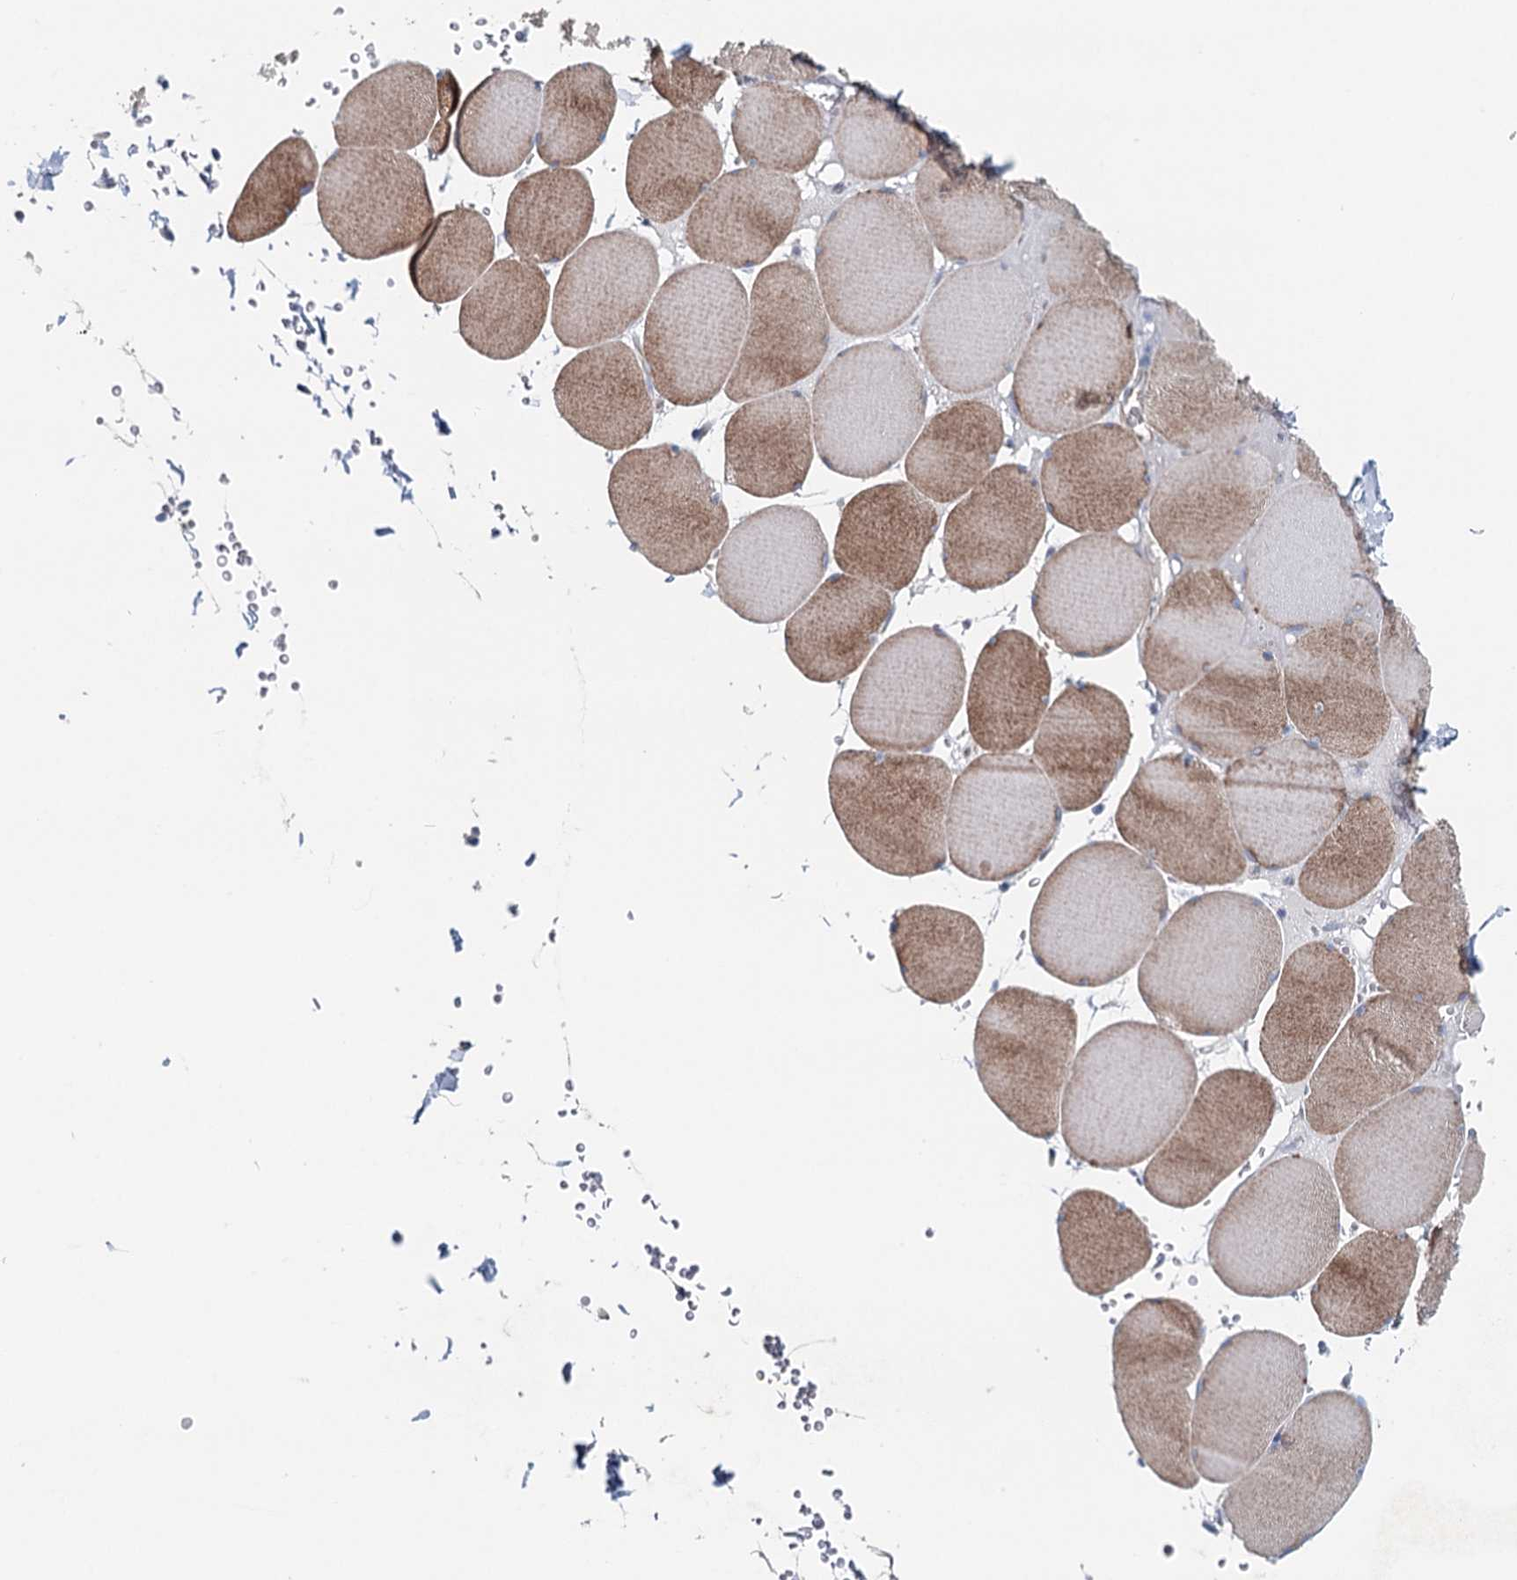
{"staining": {"intensity": "strong", "quantity": "25%-75%", "location": "cytoplasmic/membranous"}, "tissue": "skeletal muscle", "cell_type": "Myocytes", "image_type": "normal", "snomed": [{"axis": "morphology", "description": "Normal tissue, NOS"}, {"axis": "topography", "description": "Skeletal muscle"}, {"axis": "topography", "description": "Head-Neck"}], "caption": "Skeletal muscle stained with immunohistochemistry reveals strong cytoplasmic/membranous positivity in approximately 25%-75% of myocytes.", "gene": "SYNPO", "patient": {"sex": "male", "age": 66}}